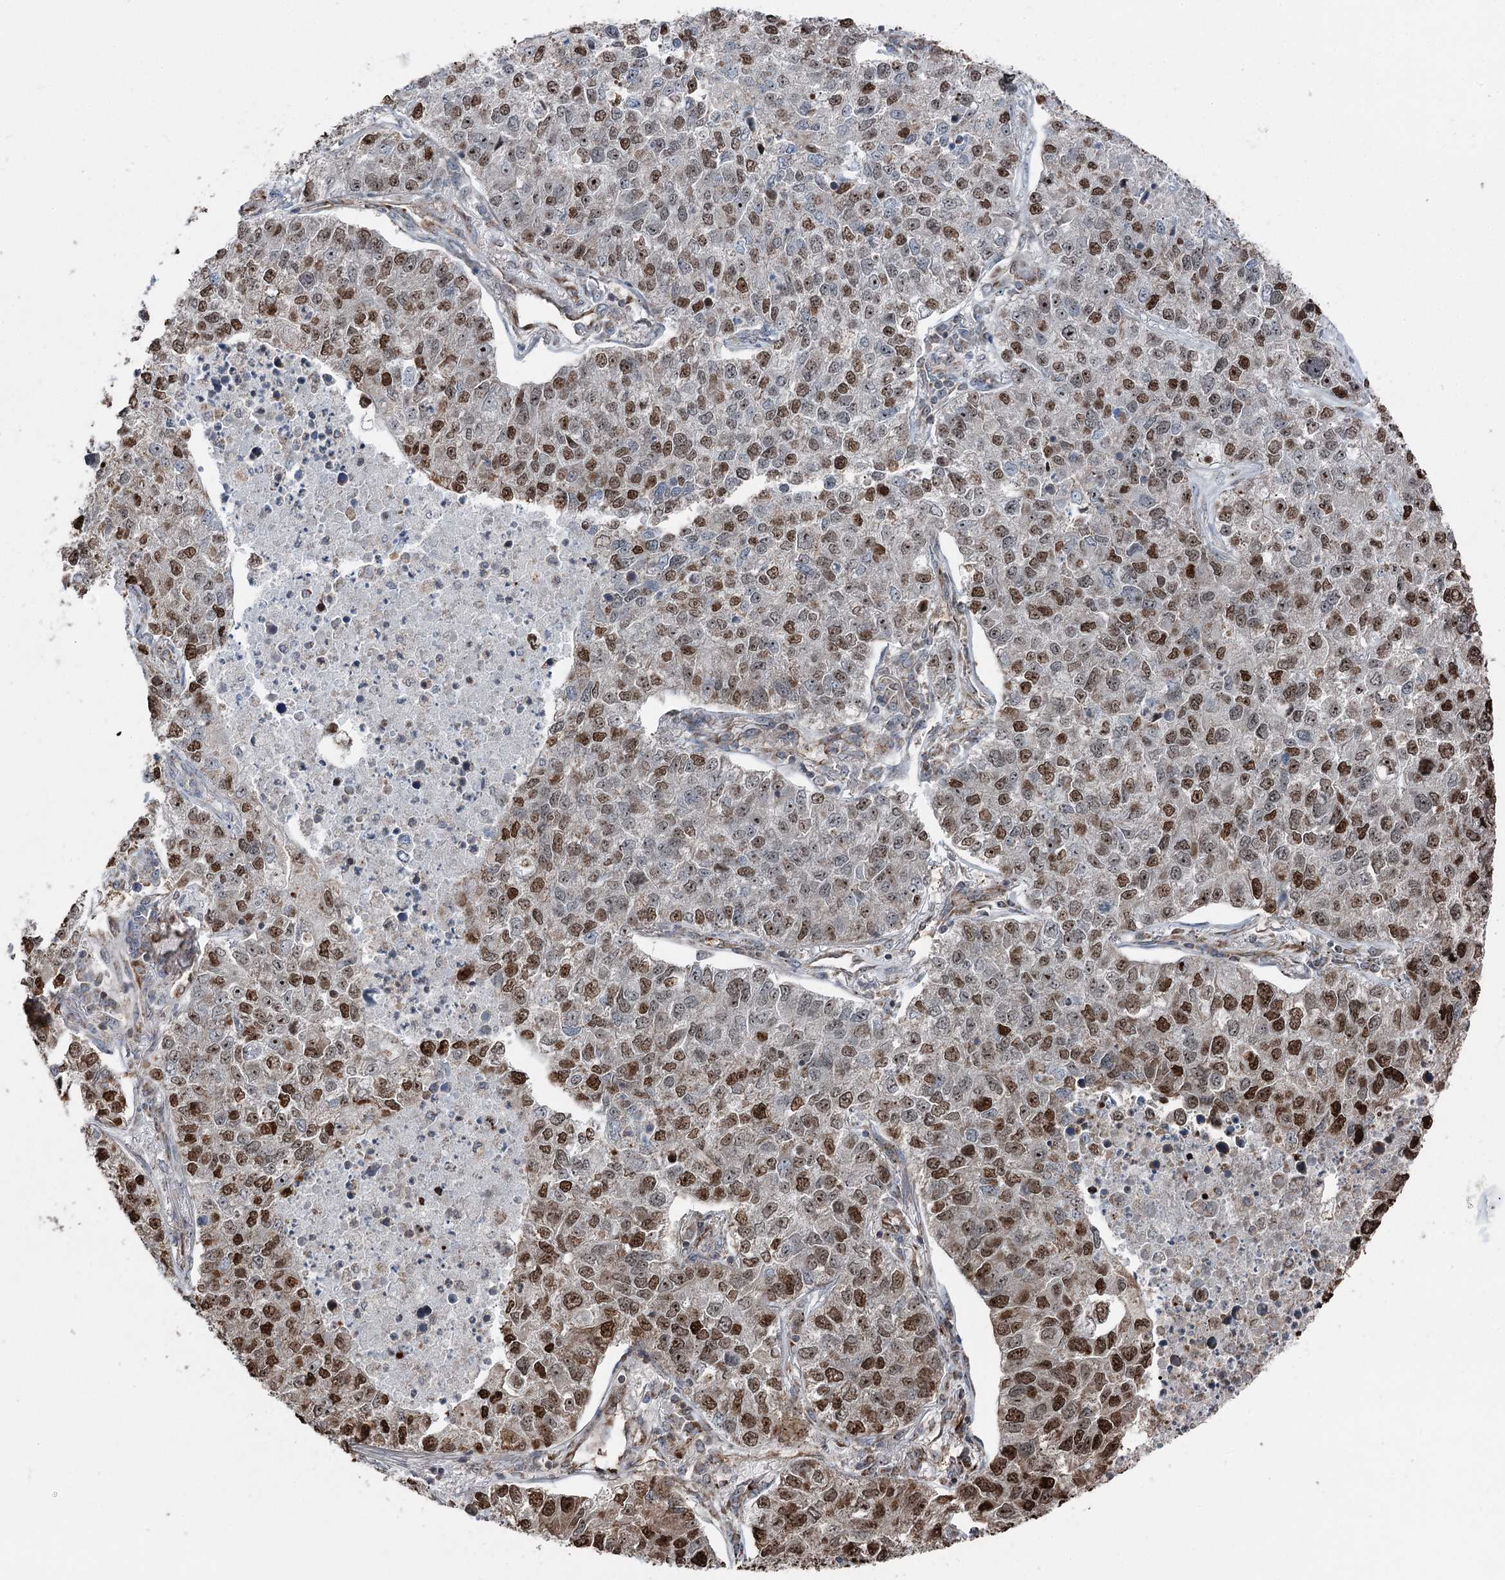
{"staining": {"intensity": "moderate", "quantity": ">75%", "location": "nuclear"}, "tissue": "lung cancer", "cell_type": "Tumor cells", "image_type": "cancer", "snomed": [{"axis": "morphology", "description": "Adenocarcinoma, NOS"}, {"axis": "topography", "description": "Lung"}], "caption": "Tumor cells exhibit medium levels of moderate nuclear expression in about >75% of cells in lung cancer (adenocarcinoma). The staining was performed using DAB, with brown indicating positive protein expression. Nuclei are stained blue with hematoxylin.", "gene": "STEEP1", "patient": {"sex": "male", "age": 49}}